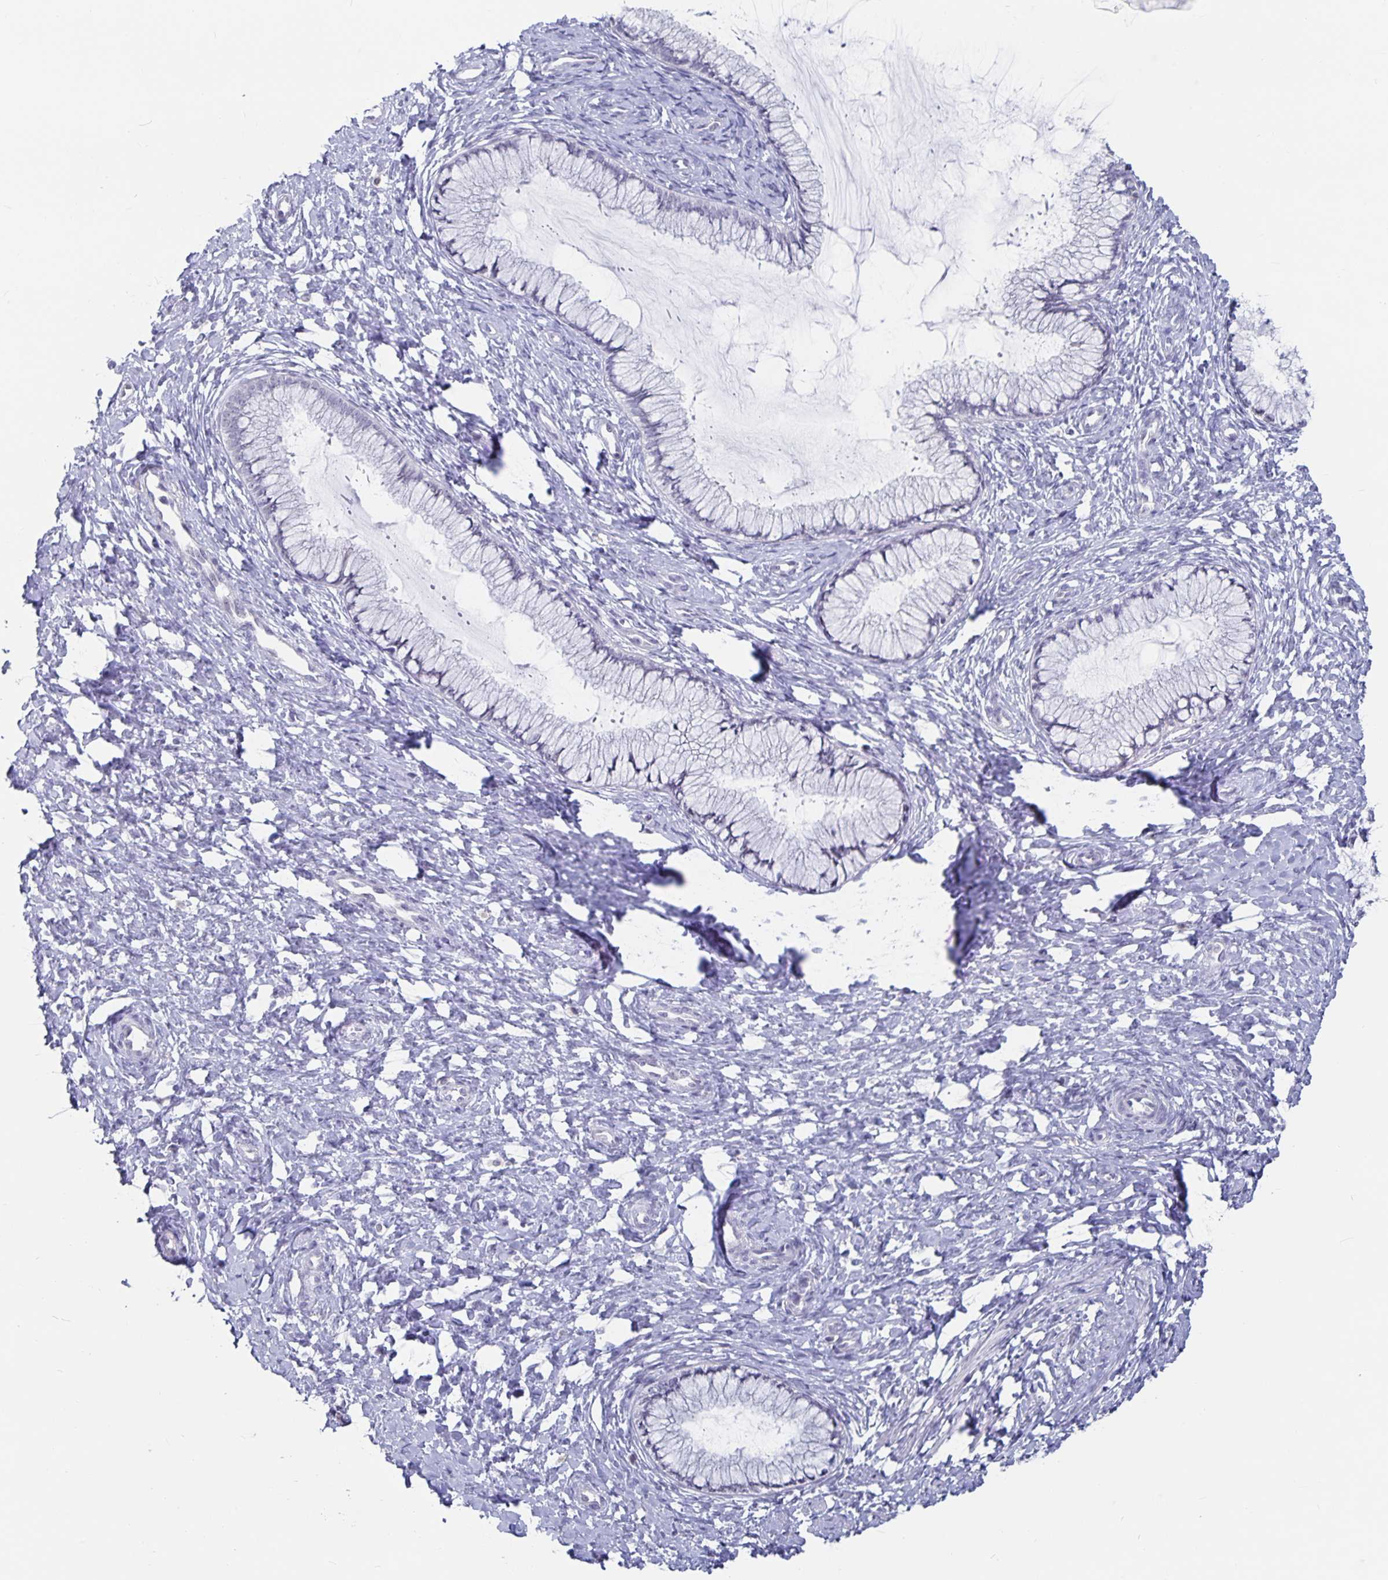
{"staining": {"intensity": "negative", "quantity": "none", "location": "none"}, "tissue": "cervix", "cell_type": "Glandular cells", "image_type": "normal", "snomed": [{"axis": "morphology", "description": "Normal tissue, NOS"}, {"axis": "topography", "description": "Cervix"}], "caption": "This is a photomicrograph of immunohistochemistry staining of benign cervix, which shows no positivity in glandular cells. (DAB immunohistochemistry (IHC) visualized using brightfield microscopy, high magnification).", "gene": "OLIG2", "patient": {"sex": "female", "age": 37}}